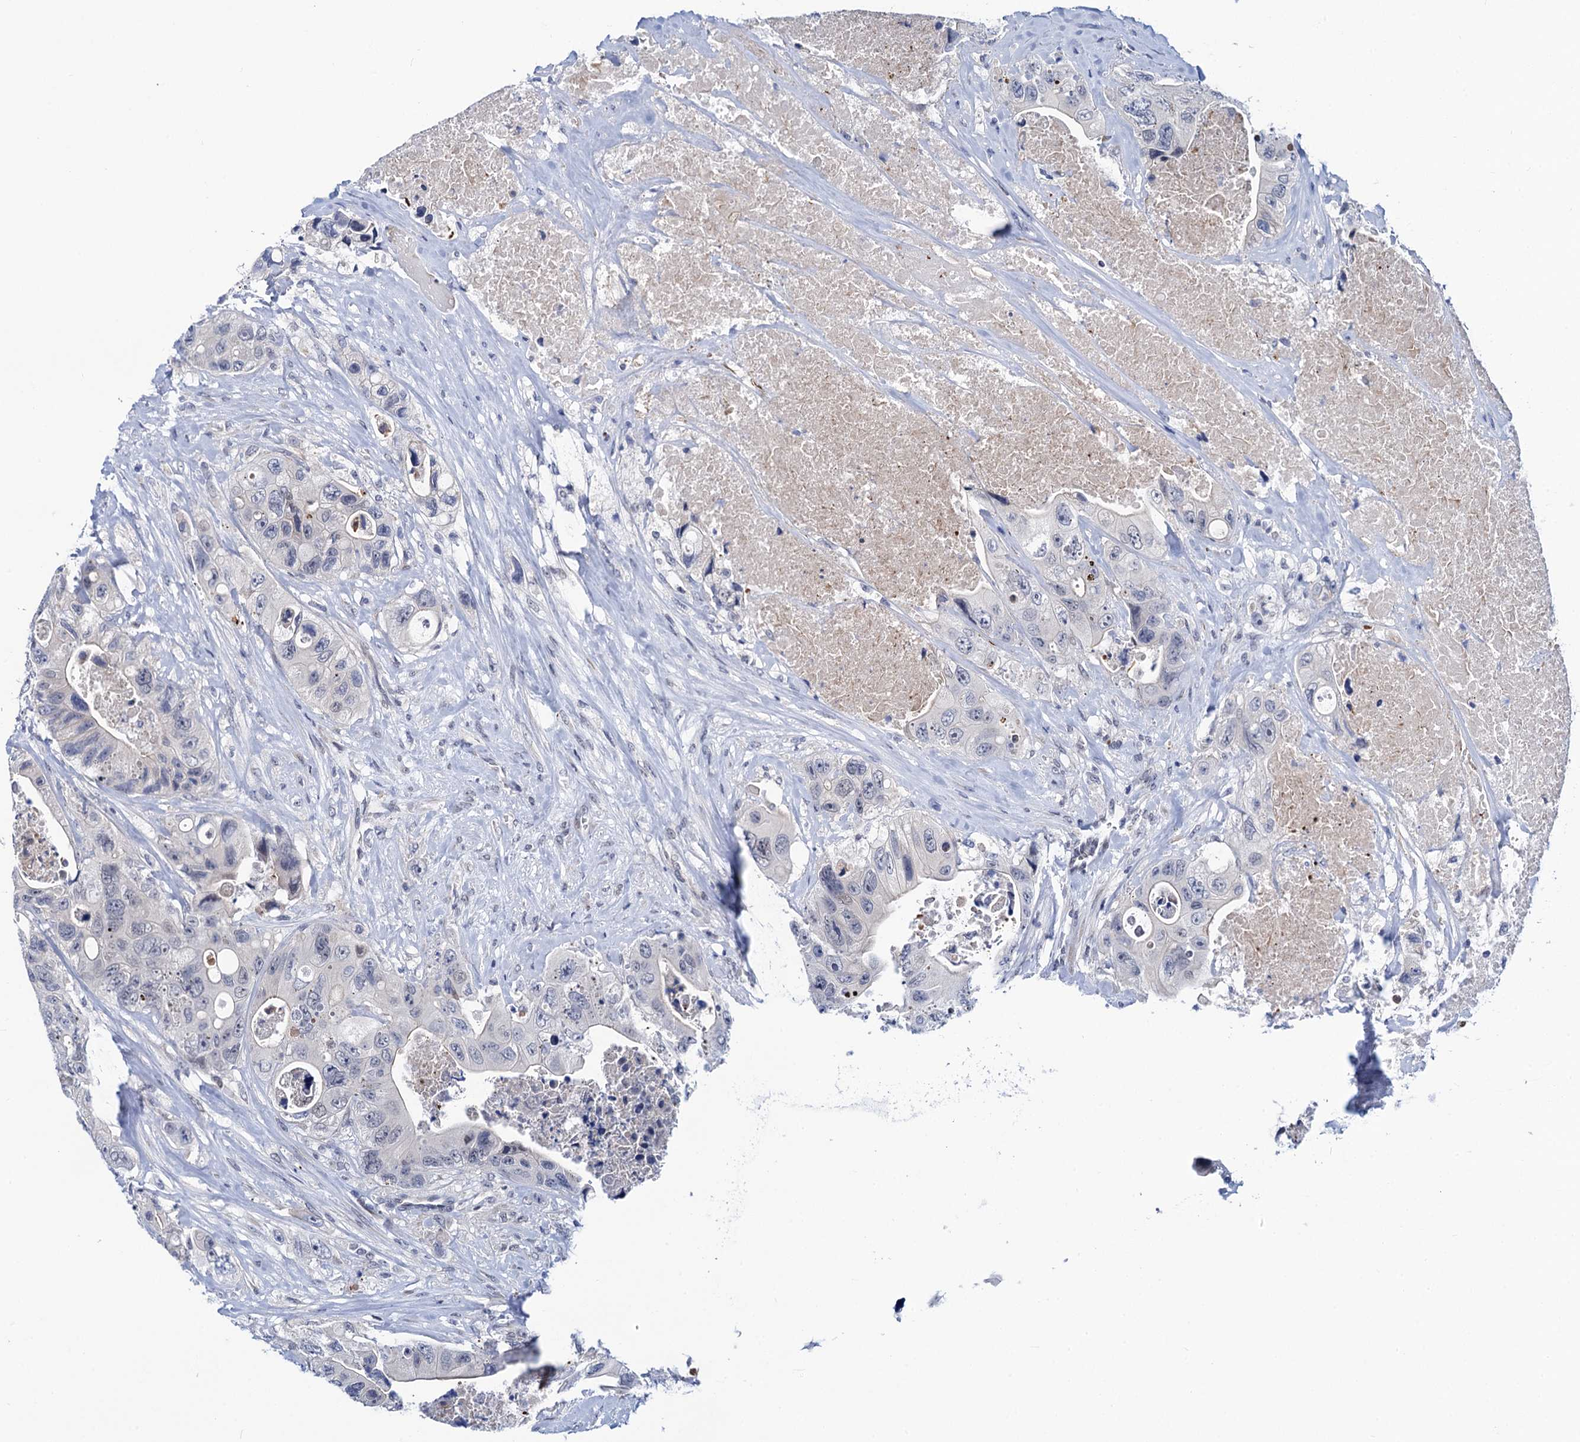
{"staining": {"intensity": "negative", "quantity": "none", "location": "none"}, "tissue": "colorectal cancer", "cell_type": "Tumor cells", "image_type": "cancer", "snomed": [{"axis": "morphology", "description": "Adenocarcinoma, NOS"}, {"axis": "topography", "description": "Colon"}], "caption": "There is no significant positivity in tumor cells of colorectal cancer. Brightfield microscopy of IHC stained with DAB (brown) and hematoxylin (blue), captured at high magnification.", "gene": "C16orf87", "patient": {"sex": "female", "age": 46}}